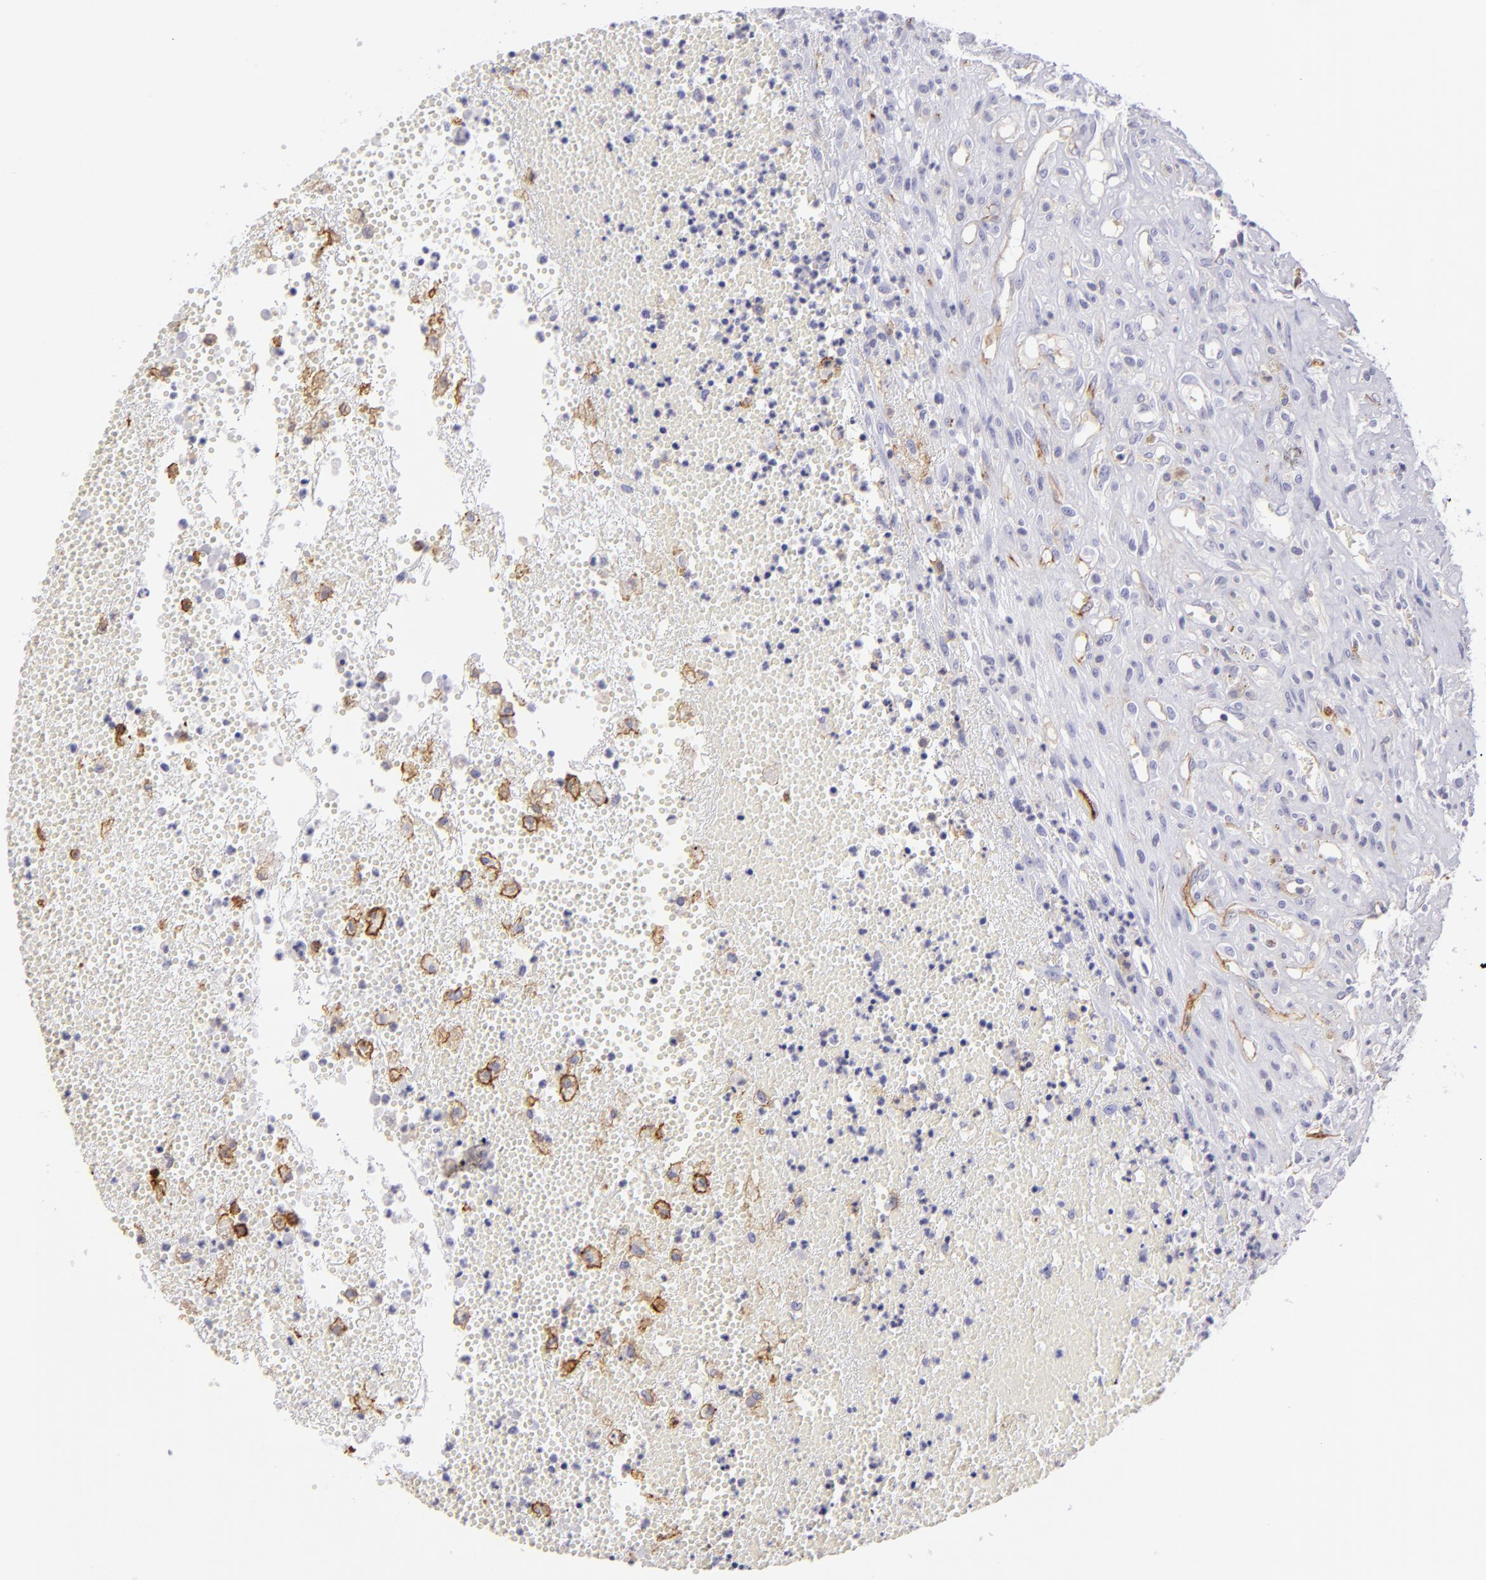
{"staining": {"intensity": "negative", "quantity": "none", "location": "none"}, "tissue": "glioma", "cell_type": "Tumor cells", "image_type": "cancer", "snomed": [{"axis": "morphology", "description": "Glioma, malignant, High grade"}, {"axis": "topography", "description": "Brain"}], "caption": "Glioma was stained to show a protein in brown. There is no significant positivity in tumor cells.", "gene": "THBD", "patient": {"sex": "male", "age": 66}}